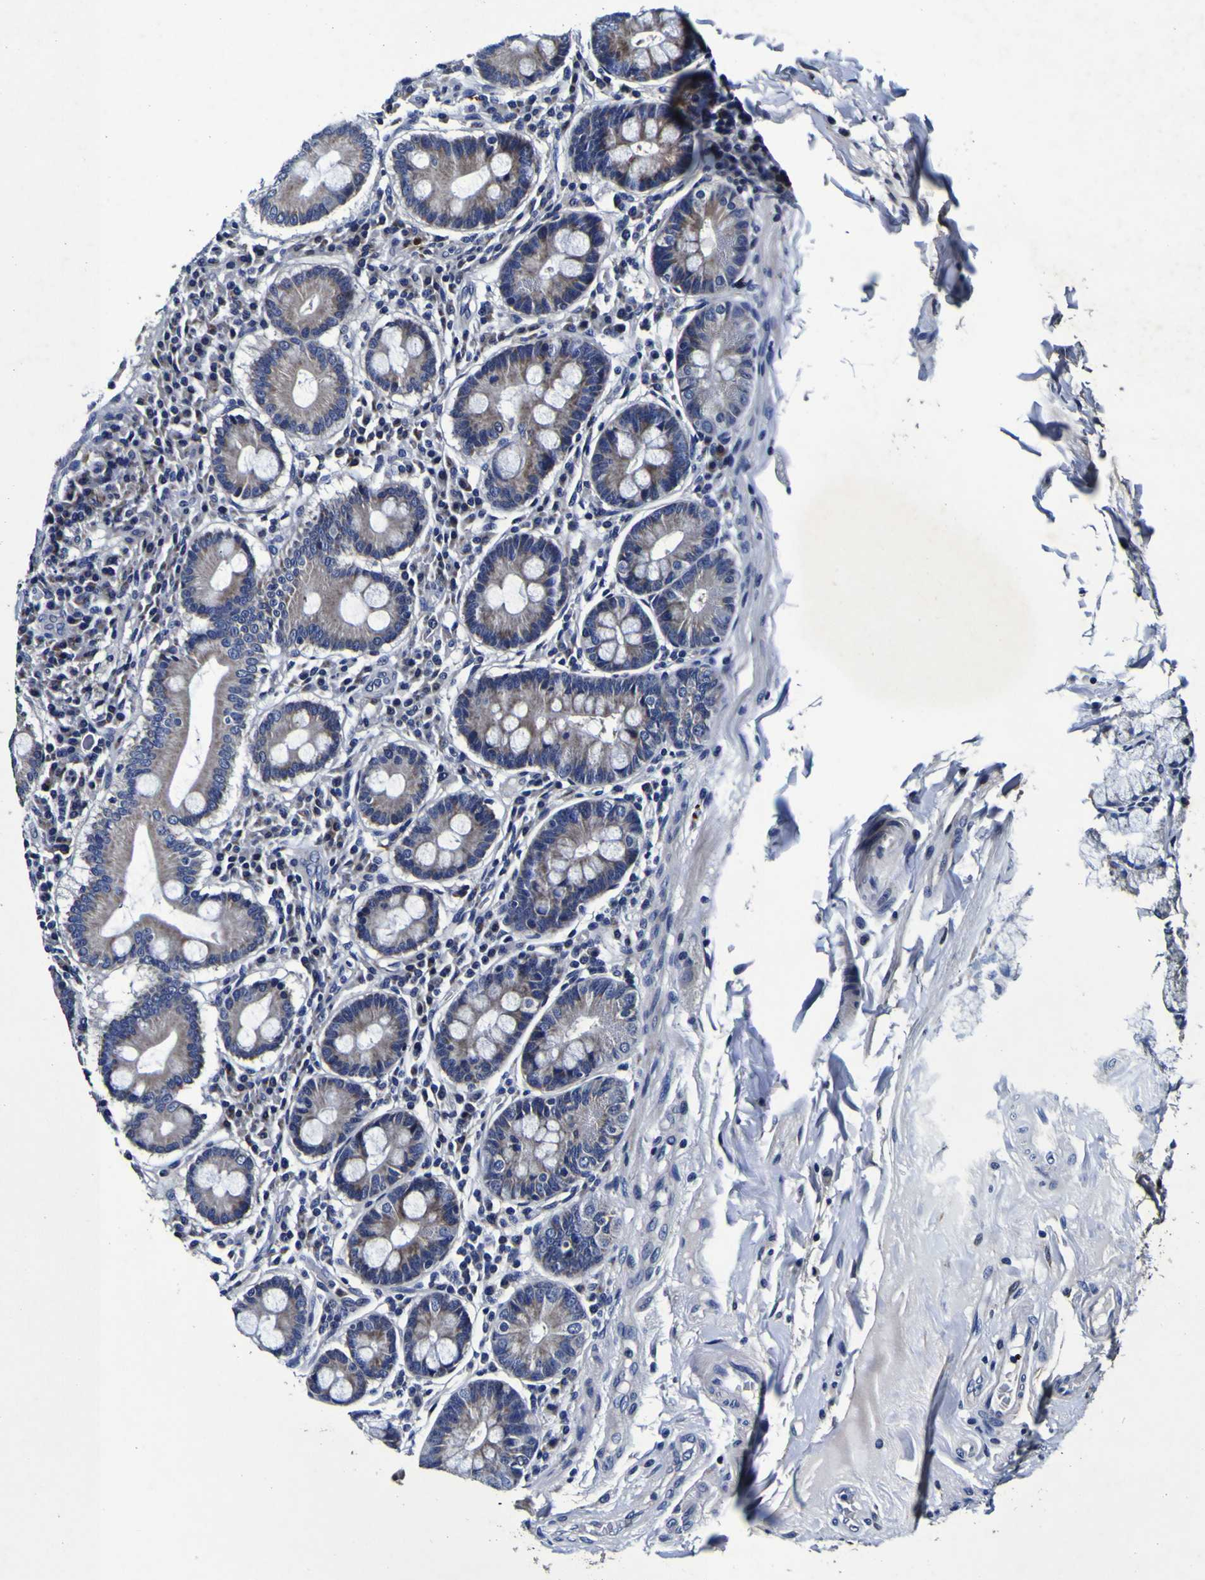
{"staining": {"intensity": "negative", "quantity": "none", "location": "none"}, "tissue": "duodenum", "cell_type": "Glandular cells", "image_type": "normal", "snomed": [{"axis": "morphology", "description": "Normal tissue, NOS"}, {"axis": "topography", "description": "Duodenum"}], "caption": "DAB (3,3'-diaminobenzidine) immunohistochemical staining of unremarkable human duodenum demonstrates no significant positivity in glandular cells. Brightfield microscopy of immunohistochemistry stained with DAB (3,3'-diaminobenzidine) (brown) and hematoxylin (blue), captured at high magnification.", "gene": "PANK4", "patient": {"sex": "male", "age": 50}}